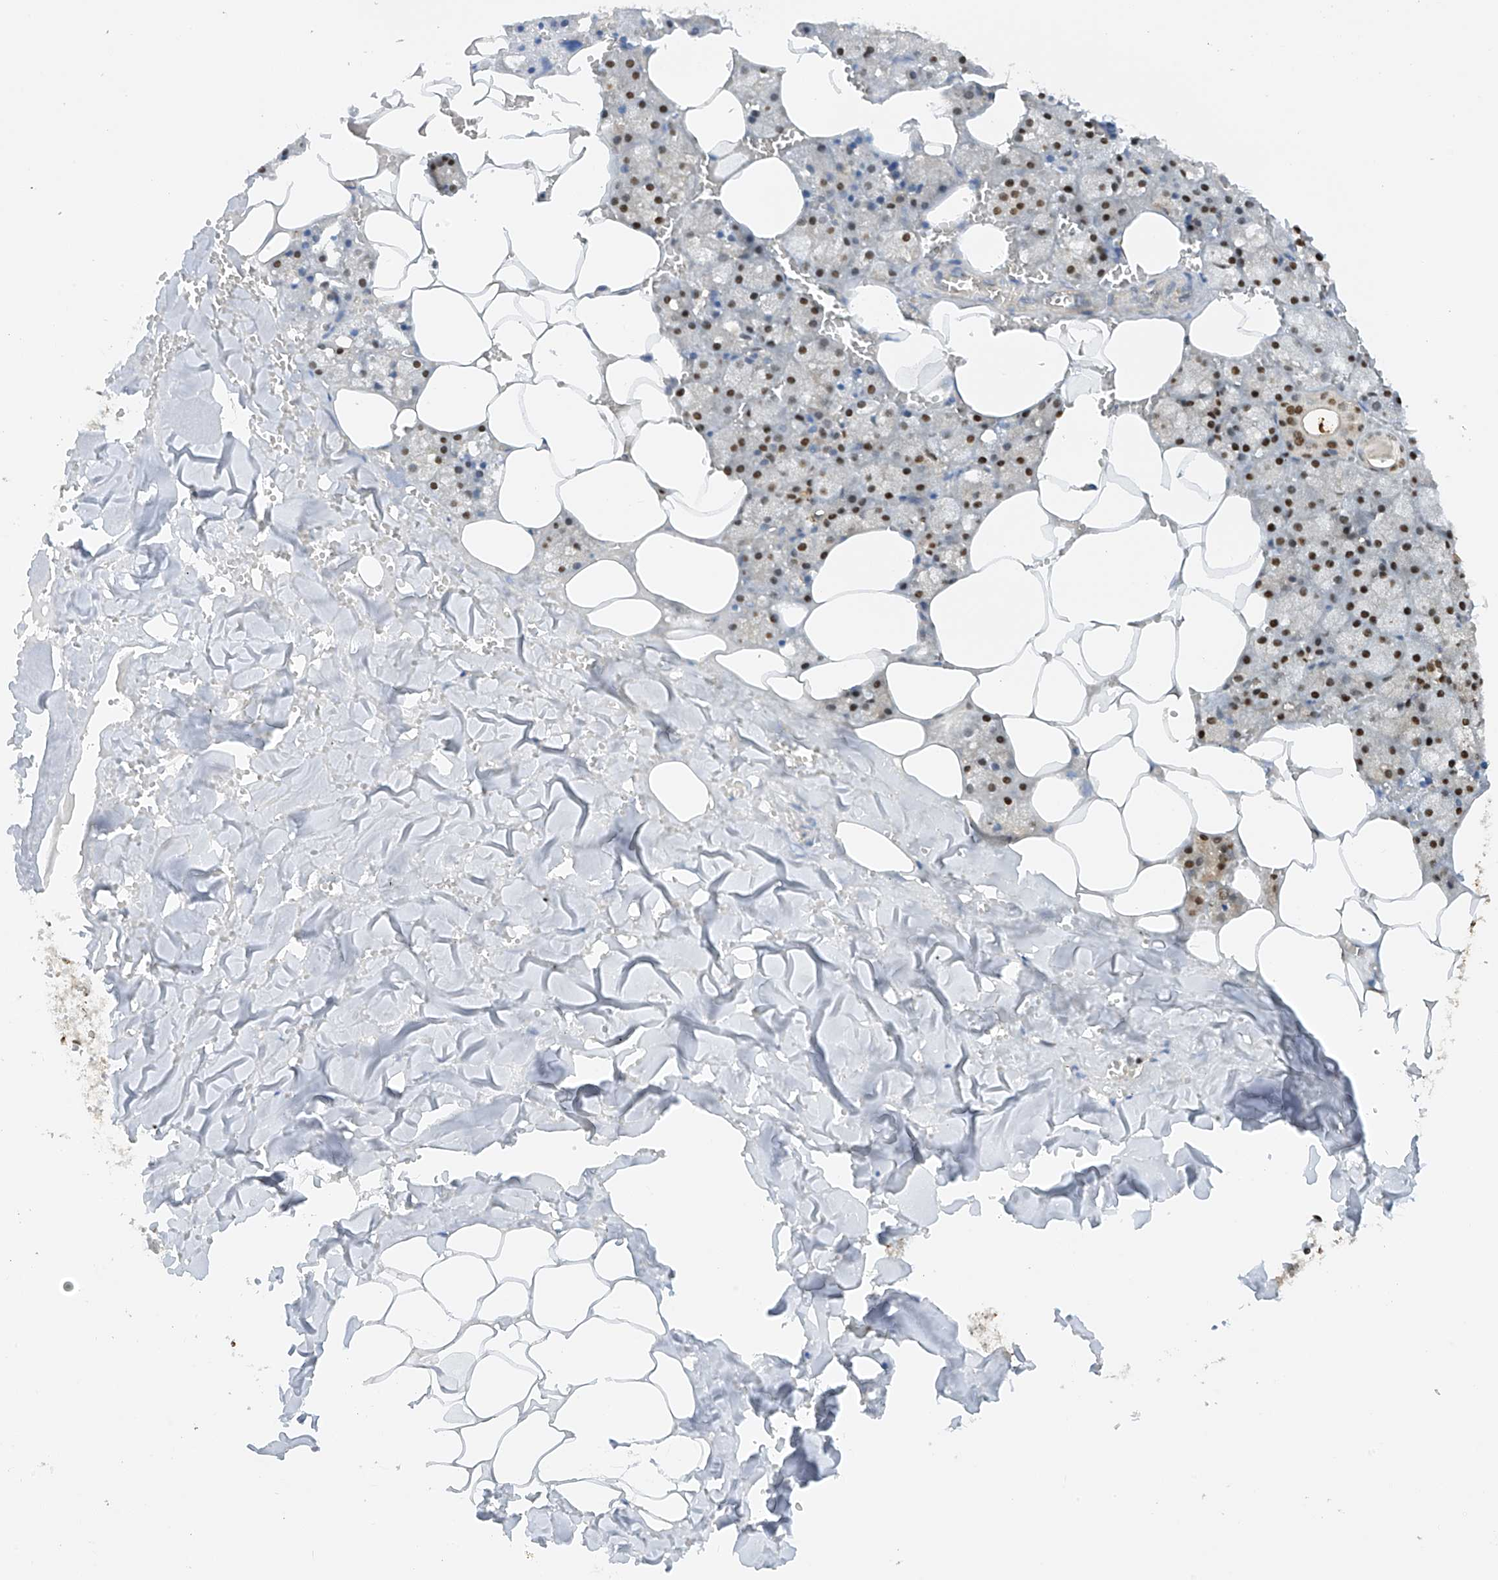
{"staining": {"intensity": "moderate", "quantity": "25%-75%", "location": "nuclear"}, "tissue": "salivary gland", "cell_type": "Glandular cells", "image_type": "normal", "snomed": [{"axis": "morphology", "description": "Normal tissue, NOS"}, {"axis": "topography", "description": "Salivary gland"}], "caption": "Protein expression analysis of unremarkable salivary gland reveals moderate nuclear staining in about 25%-75% of glandular cells. The staining was performed using DAB (3,3'-diaminobenzidine), with brown indicating positive protein expression. Nuclei are stained blue with hematoxylin.", "gene": "PMM1", "patient": {"sex": "male", "age": 62}}